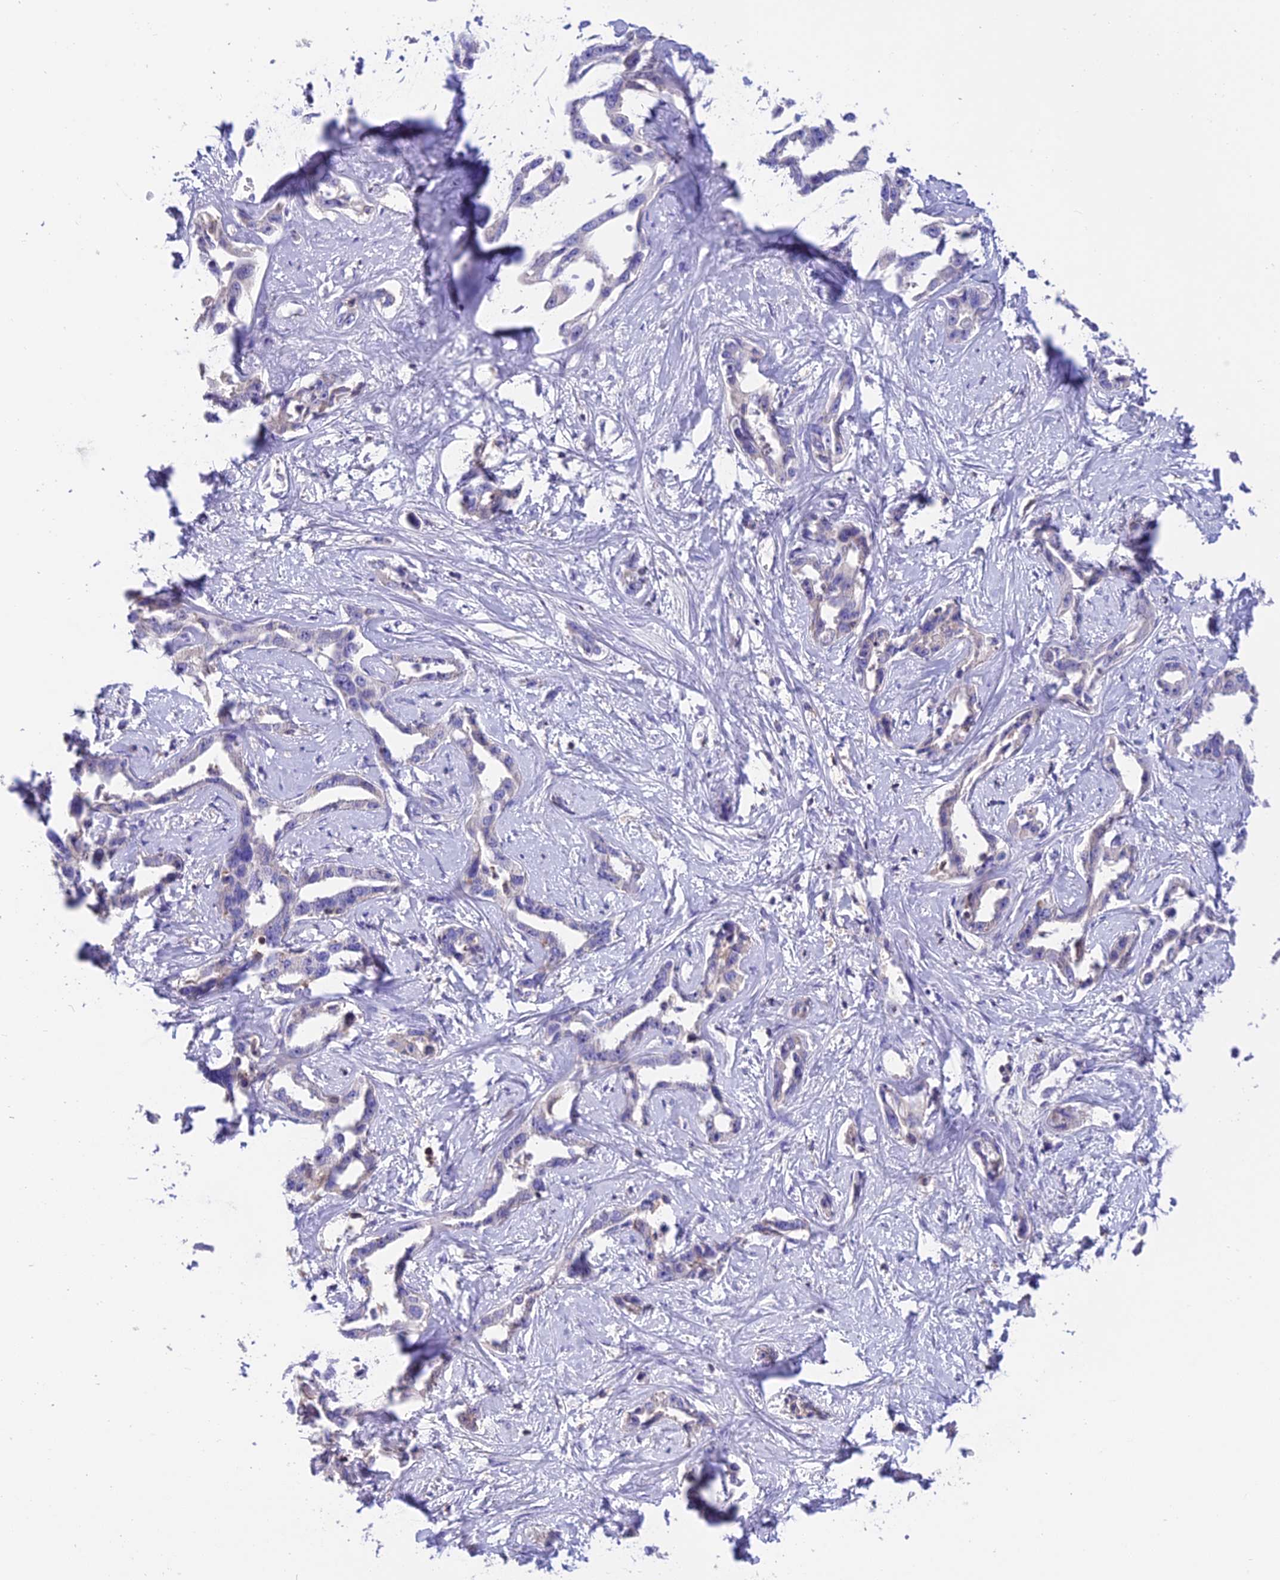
{"staining": {"intensity": "negative", "quantity": "none", "location": "none"}, "tissue": "liver cancer", "cell_type": "Tumor cells", "image_type": "cancer", "snomed": [{"axis": "morphology", "description": "Cholangiocarcinoma"}, {"axis": "topography", "description": "Liver"}], "caption": "IHC of liver cholangiocarcinoma shows no positivity in tumor cells. (DAB IHC, high magnification).", "gene": "LPXN", "patient": {"sex": "male", "age": 59}}